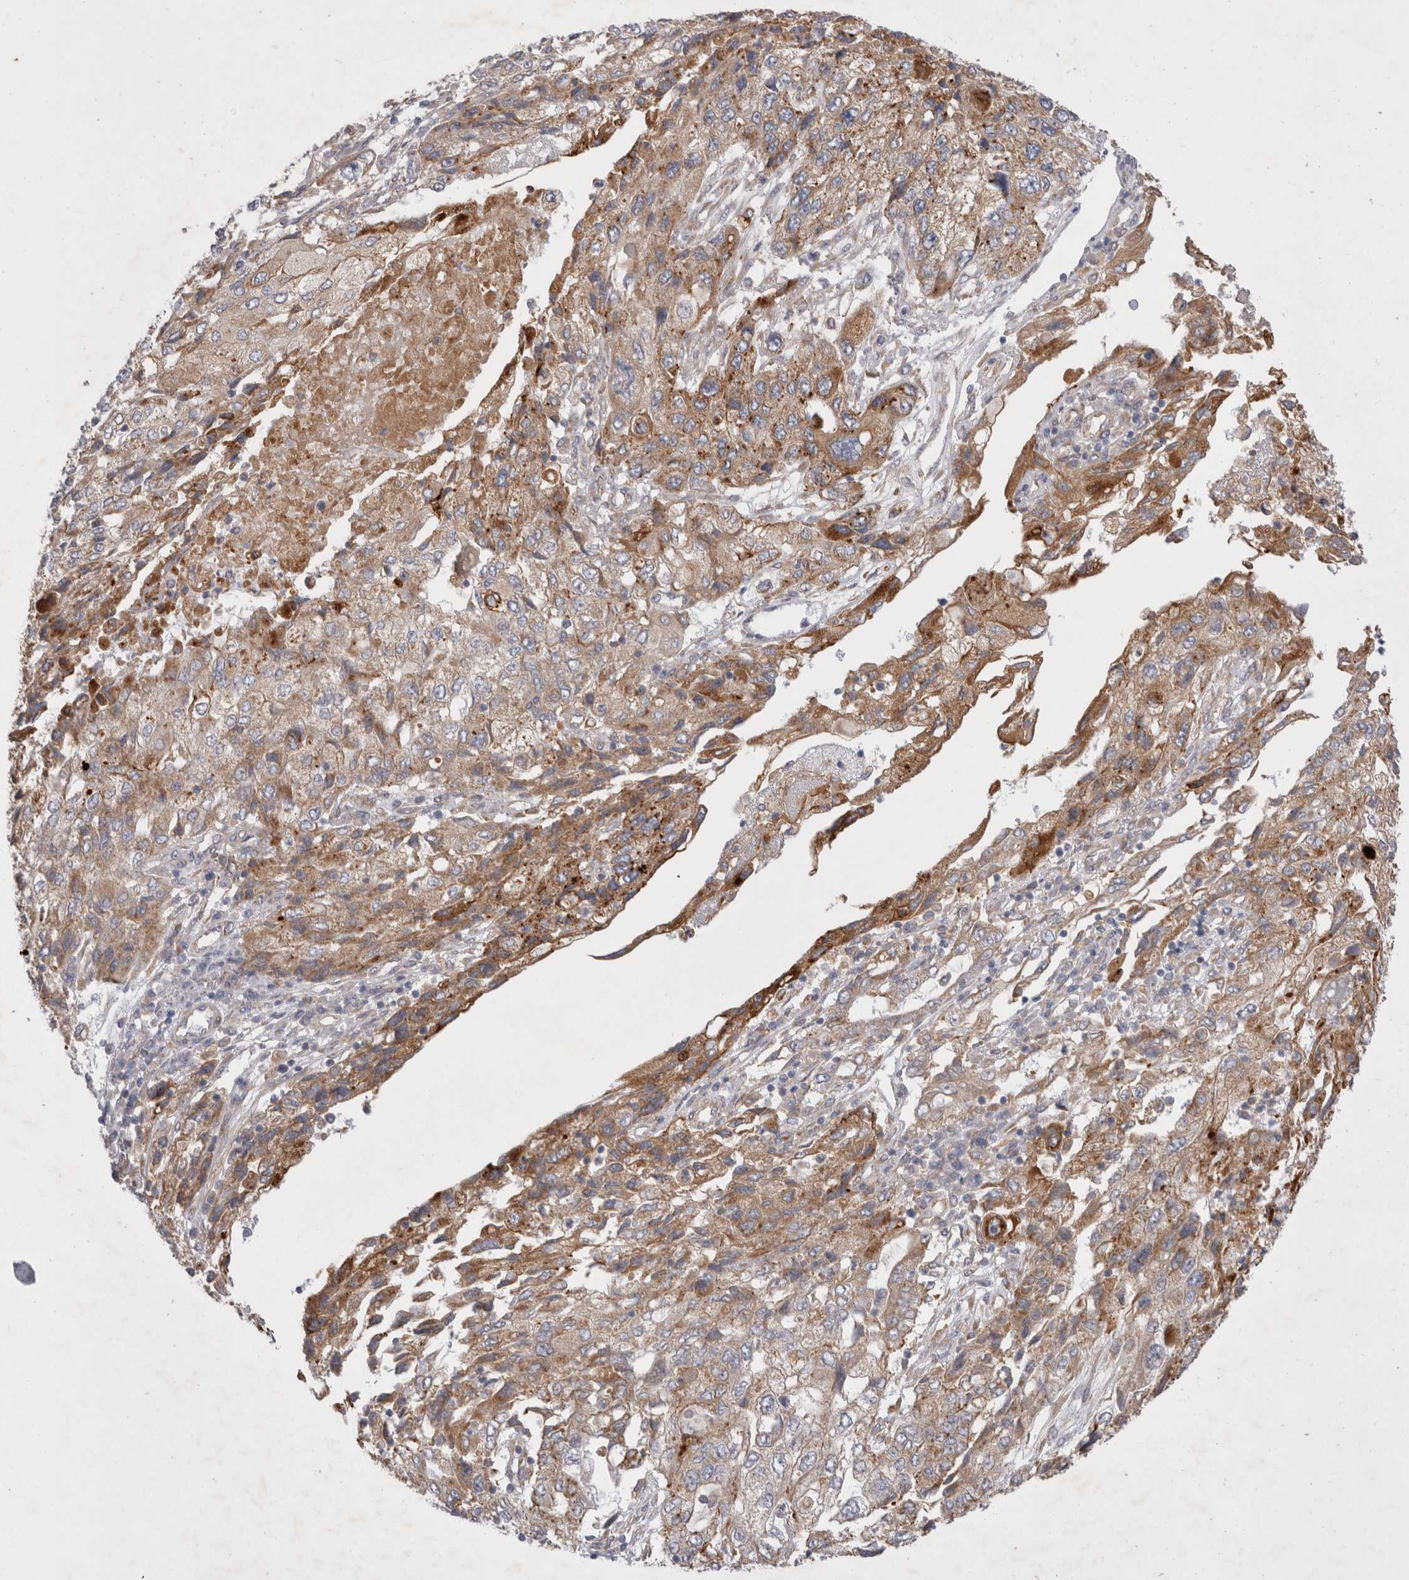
{"staining": {"intensity": "moderate", "quantity": ">75%", "location": "cytoplasmic/membranous"}, "tissue": "endometrial cancer", "cell_type": "Tumor cells", "image_type": "cancer", "snomed": [{"axis": "morphology", "description": "Adenocarcinoma, NOS"}, {"axis": "topography", "description": "Endometrium"}], "caption": "There is medium levels of moderate cytoplasmic/membranous expression in tumor cells of endometrial adenocarcinoma, as demonstrated by immunohistochemical staining (brown color).", "gene": "NPC1", "patient": {"sex": "female", "age": 49}}